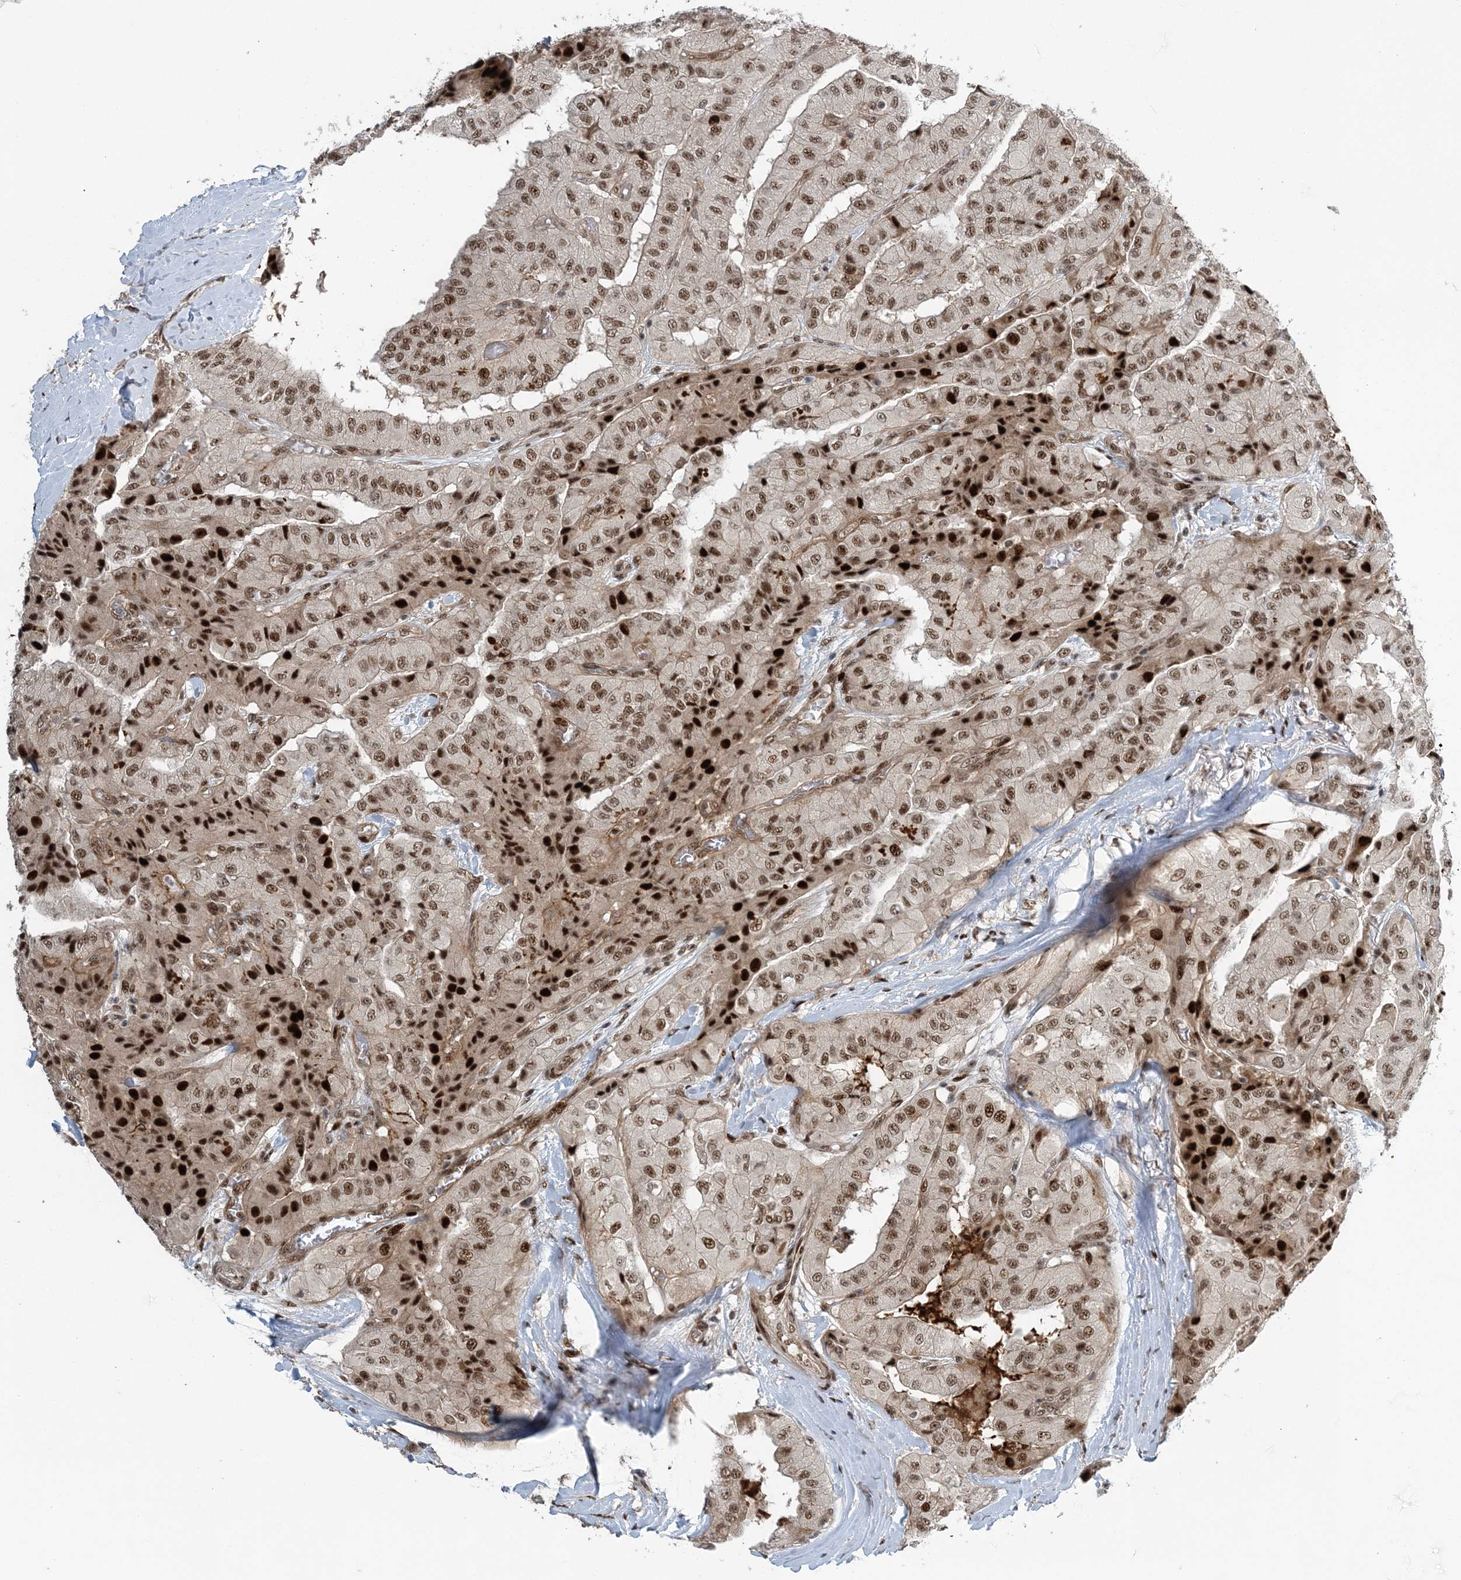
{"staining": {"intensity": "strong", "quantity": ">75%", "location": "nuclear"}, "tissue": "thyroid cancer", "cell_type": "Tumor cells", "image_type": "cancer", "snomed": [{"axis": "morphology", "description": "Papillary adenocarcinoma, NOS"}, {"axis": "topography", "description": "Thyroid gland"}], "caption": "Immunohistochemistry (IHC) of thyroid cancer demonstrates high levels of strong nuclear expression in about >75% of tumor cells.", "gene": "CWC22", "patient": {"sex": "female", "age": 59}}